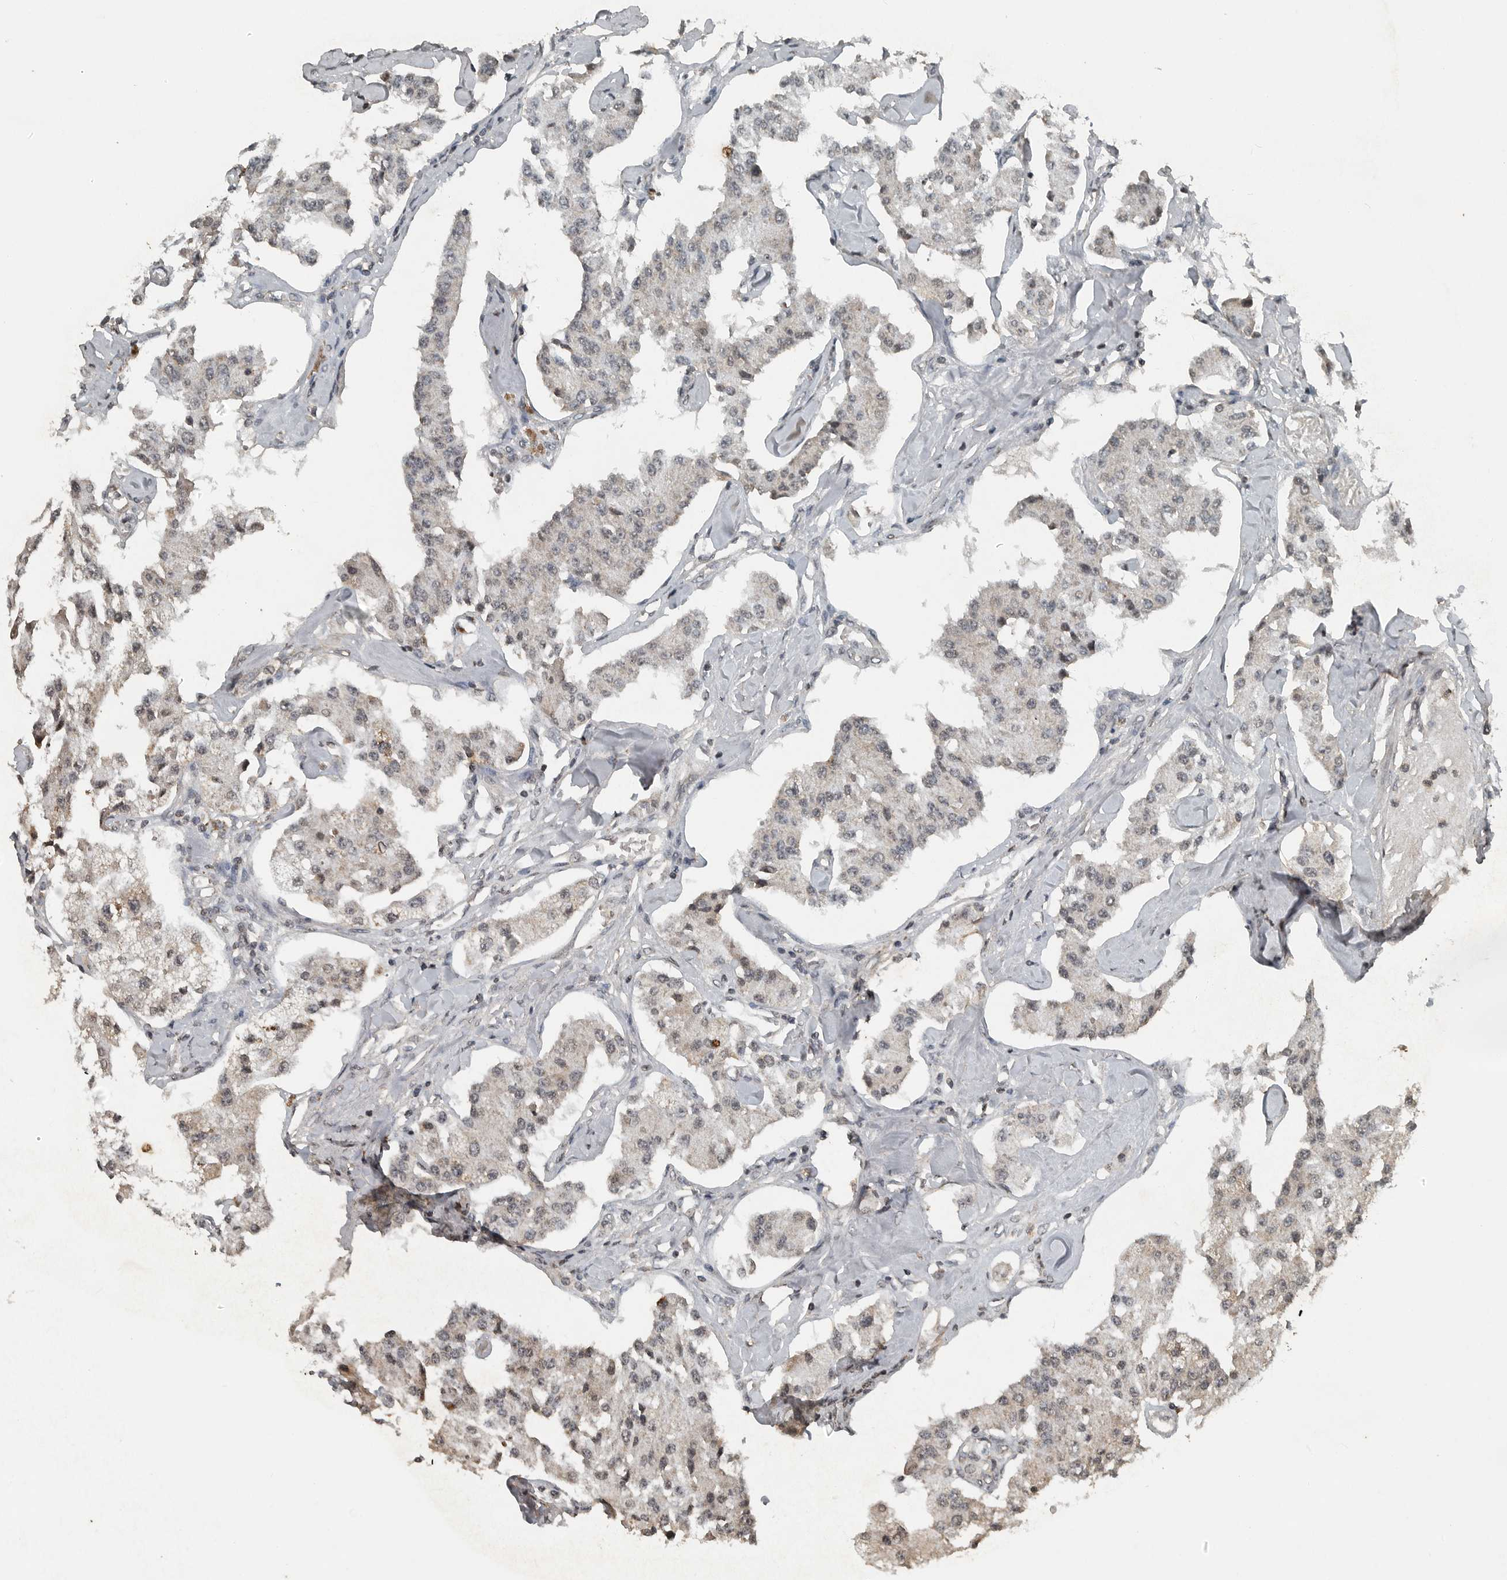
{"staining": {"intensity": "weak", "quantity": "25%-75%", "location": "cytoplasmic/membranous"}, "tissue": "carcinoid", "cell_type": "Tumor cells", "image_type": "cancer", "snomed": [{"axis": "morphology", "description": "Carcinoid, malignant, NOS"}, {"axis": "topography", "description": "Pancreas"}], "caption": "Immunohistochemical staining of human carcinoid shows weak cytoplasmic/membranous protein staining in approximately 25%-75% of tumor cells.", "gene": "IL6ST", "patient": {"sex": "male", "age": 41}}